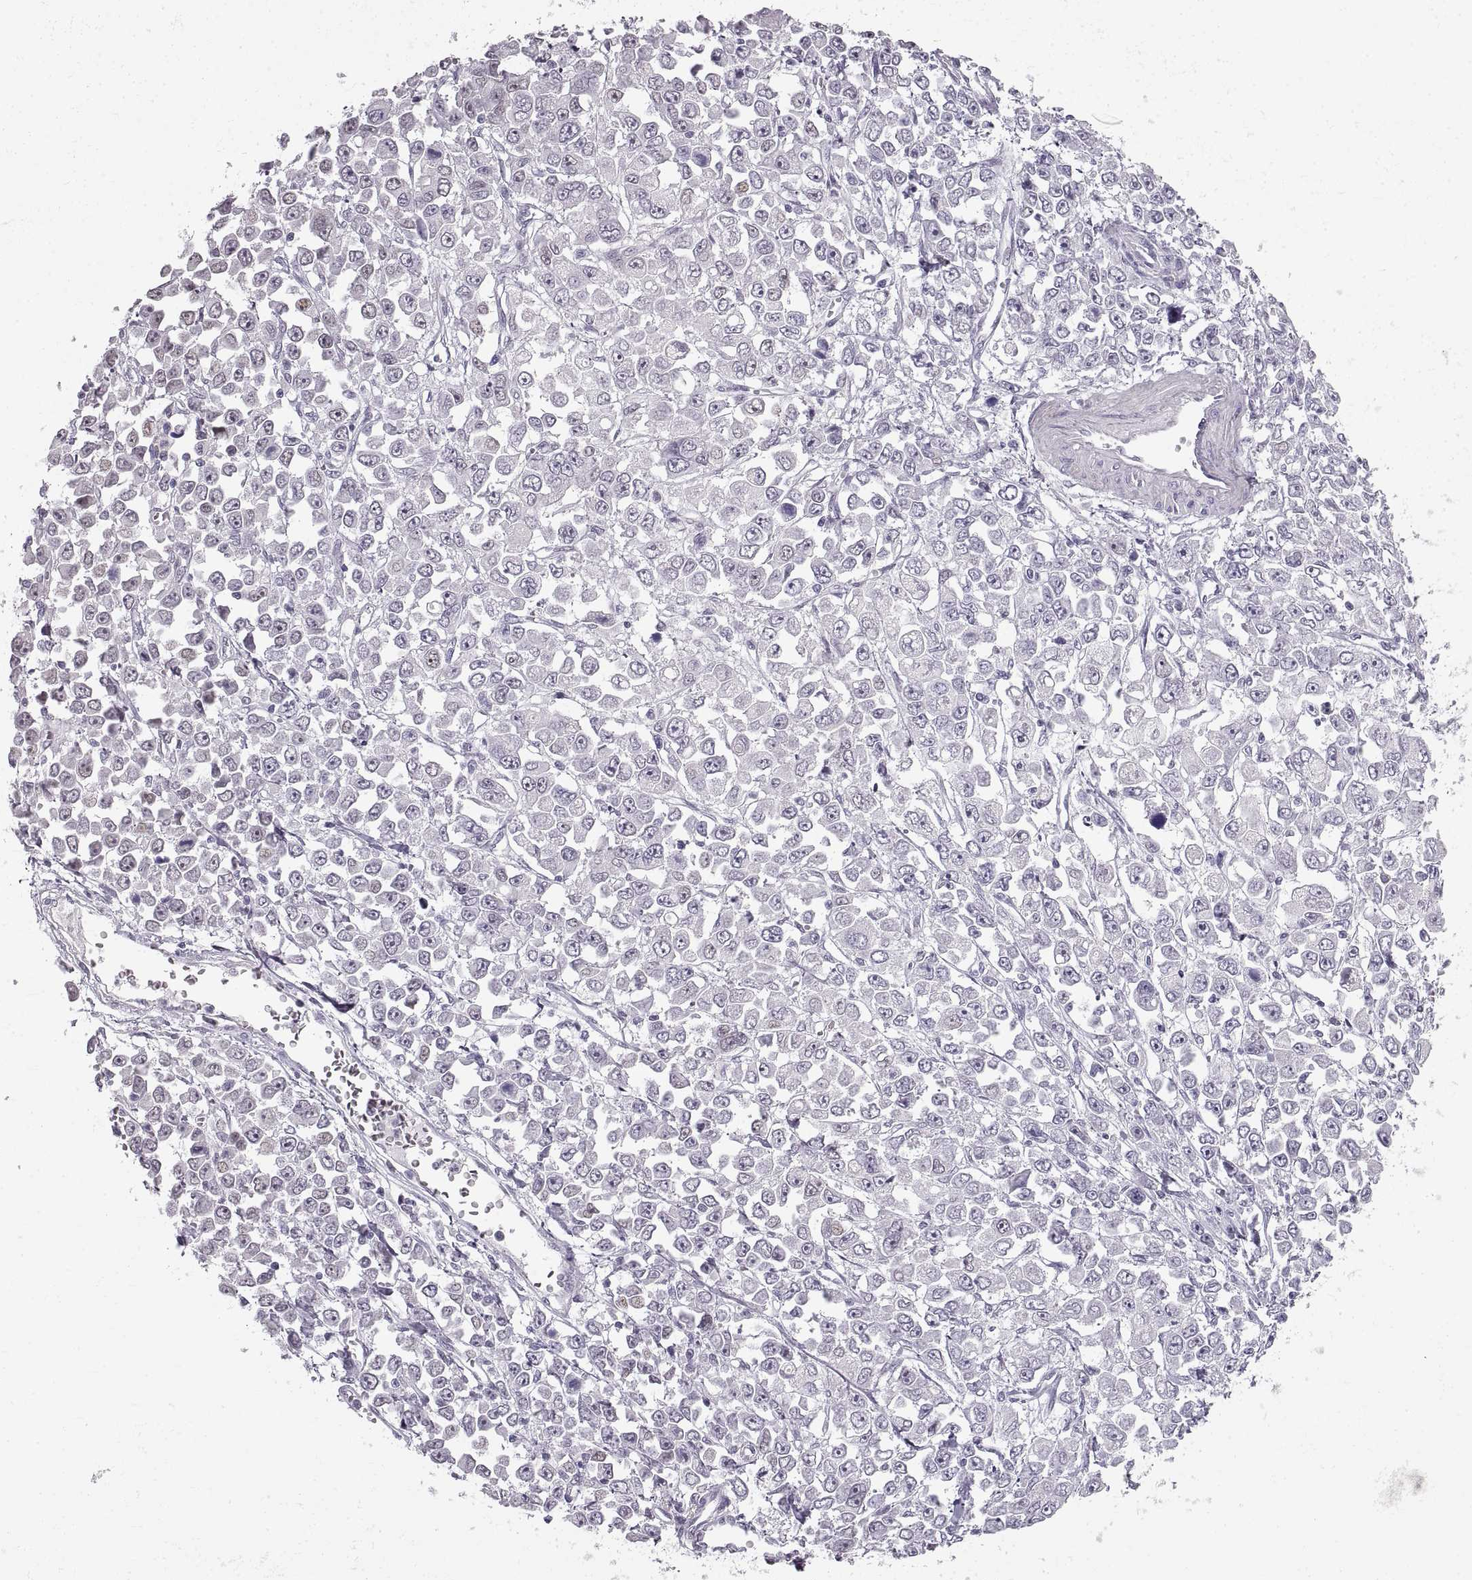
{"staining": {"intensity": "negative", "quantity": "none", "location": "none"}, "tissue": "stomach cancer", "cell_type": "Tumor cells", "image_type": "cancer", "snomed": [{"axis": "morphology", "description": "Adenocarcinoma, NOS"}, {"axis": "topography", "description": "Stomach, upper"}], "caption": "Human stomach cancer (adenocarcinoma) stained for a protein using IHC reveals no expression in tumor cells.", "gene": "NANOS3", "patient": {"sex": "male", "age": 70}}